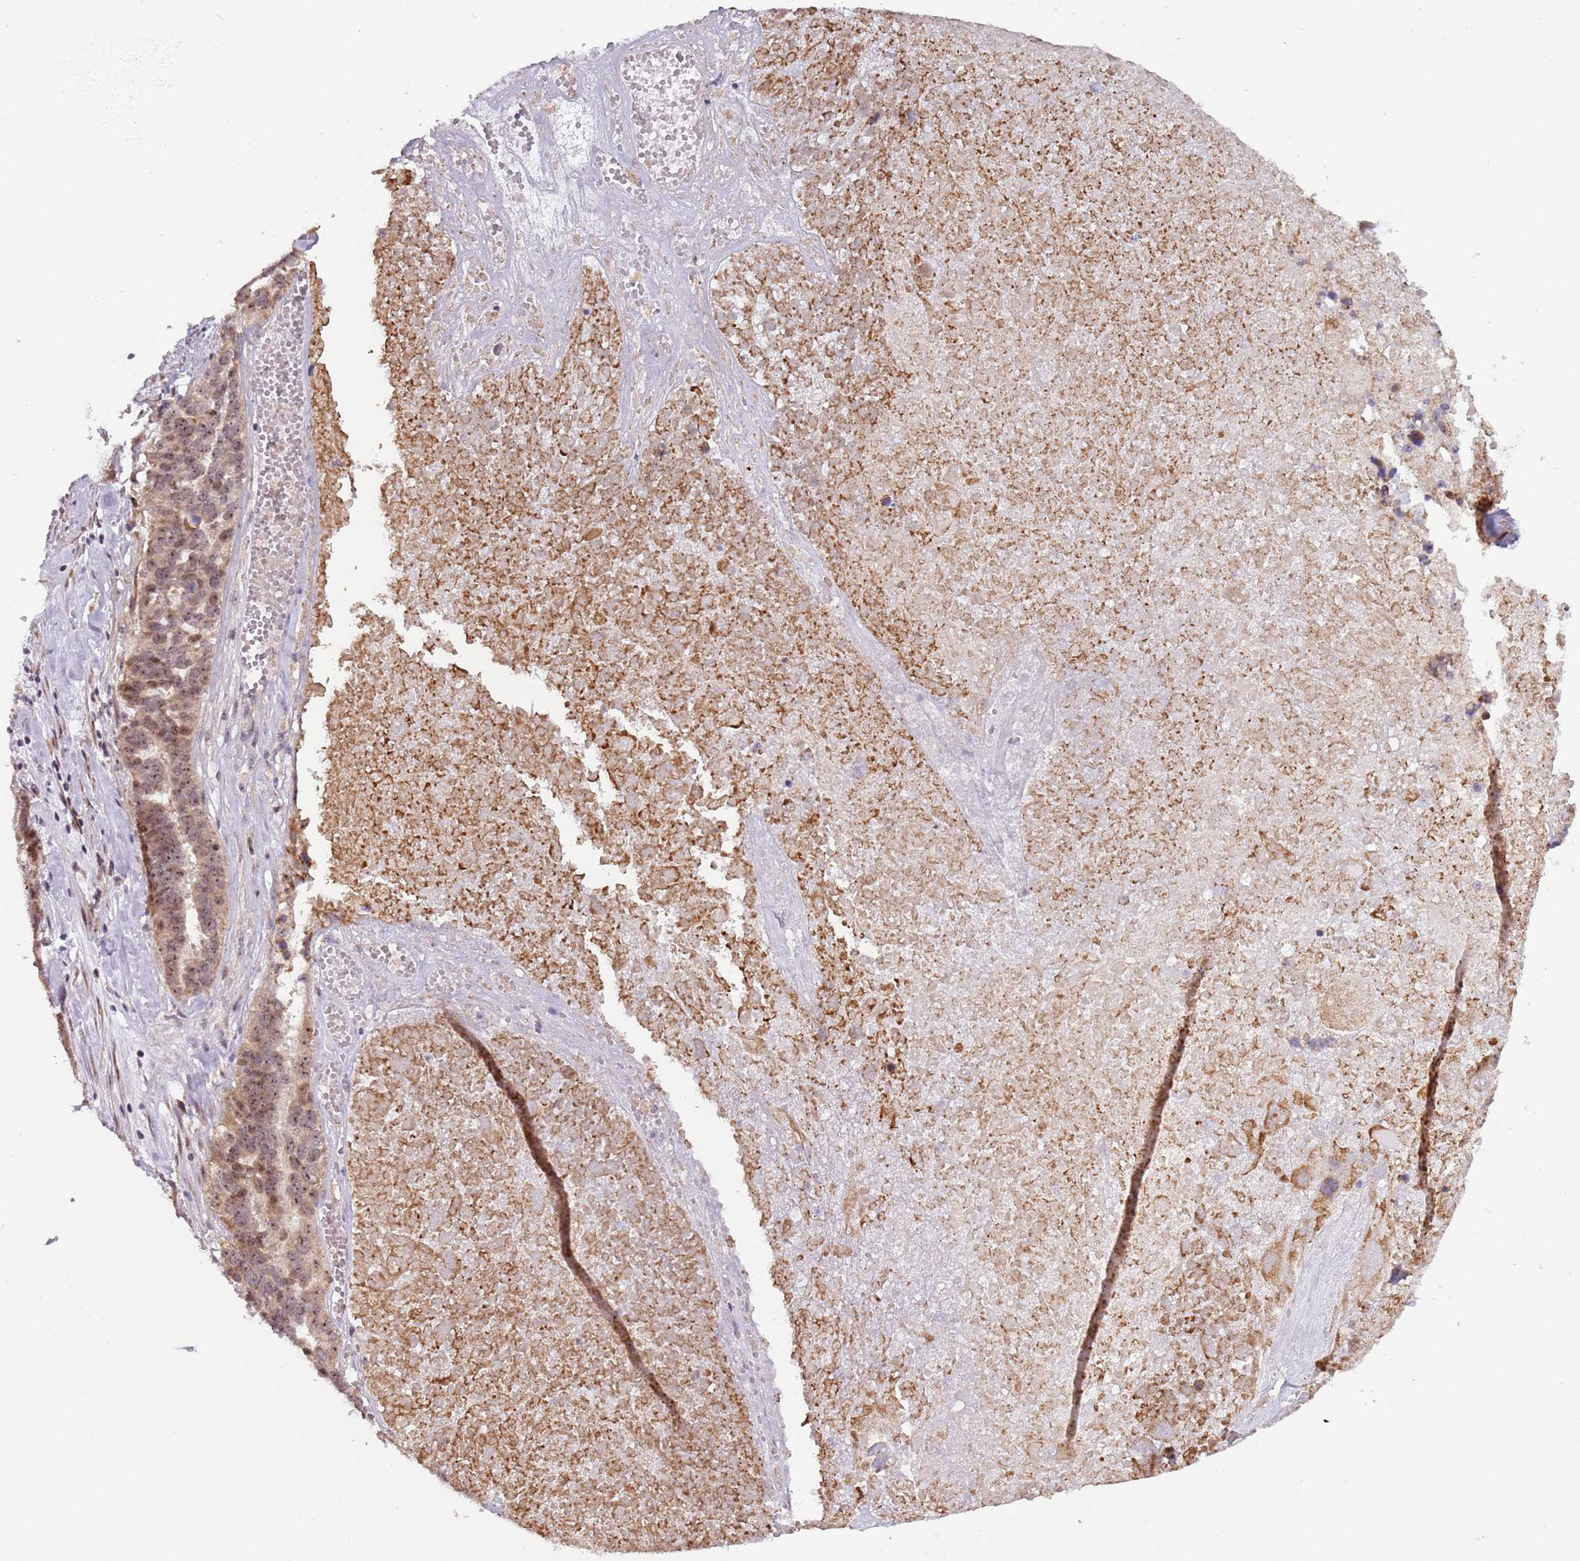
{"staining": {"intensity": "moderate", "quantity": ">75%", "location": "nuclear"}, "tissue": "ovarian cancer", "cell_type": "Tumor cells", "image_type": "cancer", "snomed": [{"axis": "morphology", "description": "Cystadenocarcinoma, serous, NOS"}, {"axis": "topography", "description": "Ovary"}], "caption": "Ovarian serous cystadenocarcinoma stained with a protein marker demonstrates moderate staining in tumor cells.", "gene": "UCMA", "patient": {"sex": "female", "age": 59}}